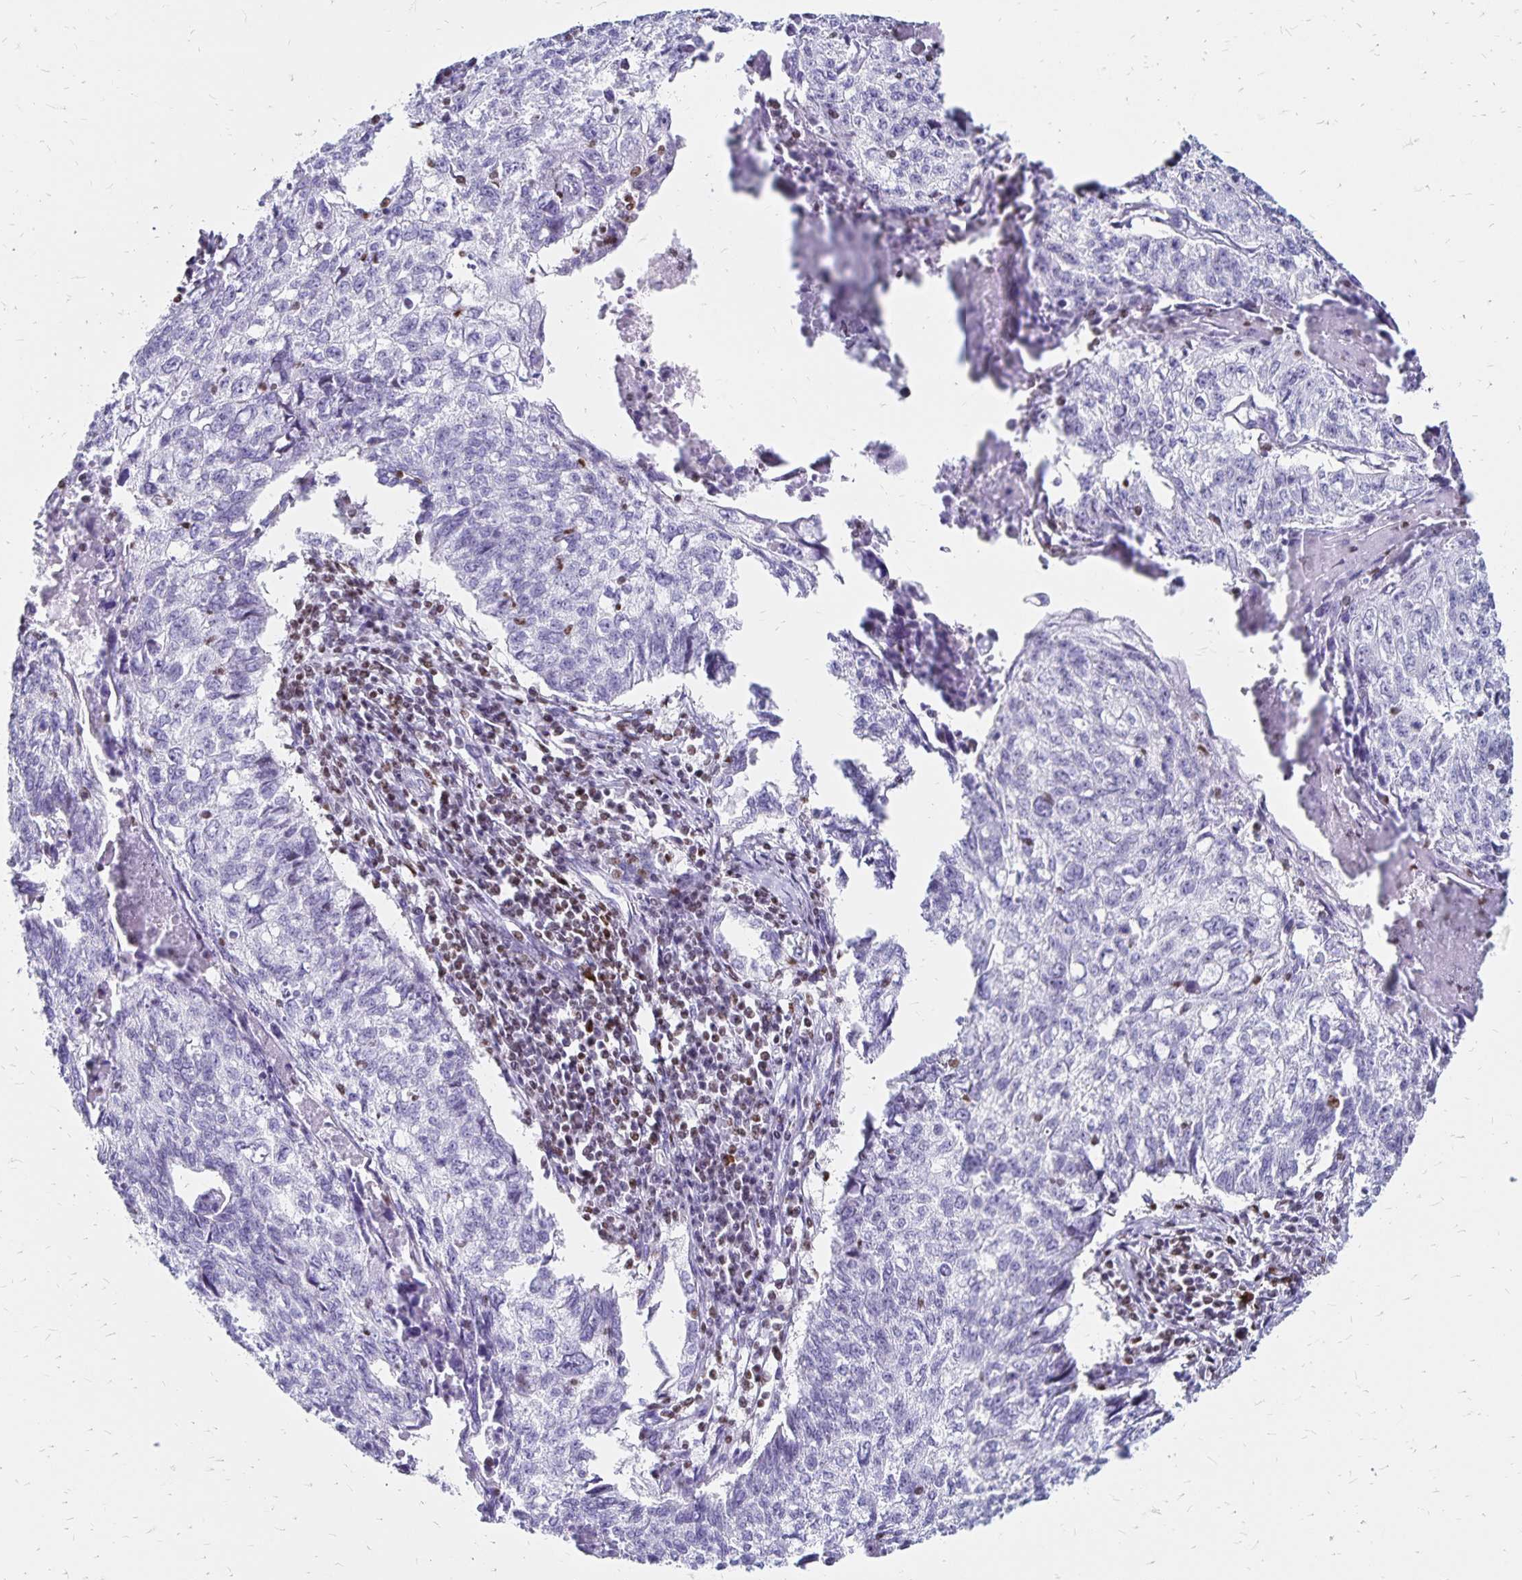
{"staining": {"intensity": "negative", "quantity": "none", "location": "none"}, "tissue": "lung cancer", "cell_type": "Tumor cells", "image_type": "cancer", "snomed": [{"axis": "morphology", "description": "Normal morphology"}, {"axis": "morphology", "description": "Aneuploidy"}, {"axis": "morphology", "description": "Squamous cell carcinoma, NOS"}, {"axis": "topography", "description": "Lymph node"}, {"axis": "topography", "description": "Lung"}], "caption": "DAB (3,3'-diaminobenzidine) immunohistochemical staining of squamous cell carcinoma (lung) displays no significant positivity in tumor cells. (Stains: DAB immunohistochemistry (IHC) with hematoxylin counter stain, Microscopy: brightfield microscopy at high magnification).", "gene": "IKZF1", "patient": {"sex": "female", "age": 76}}